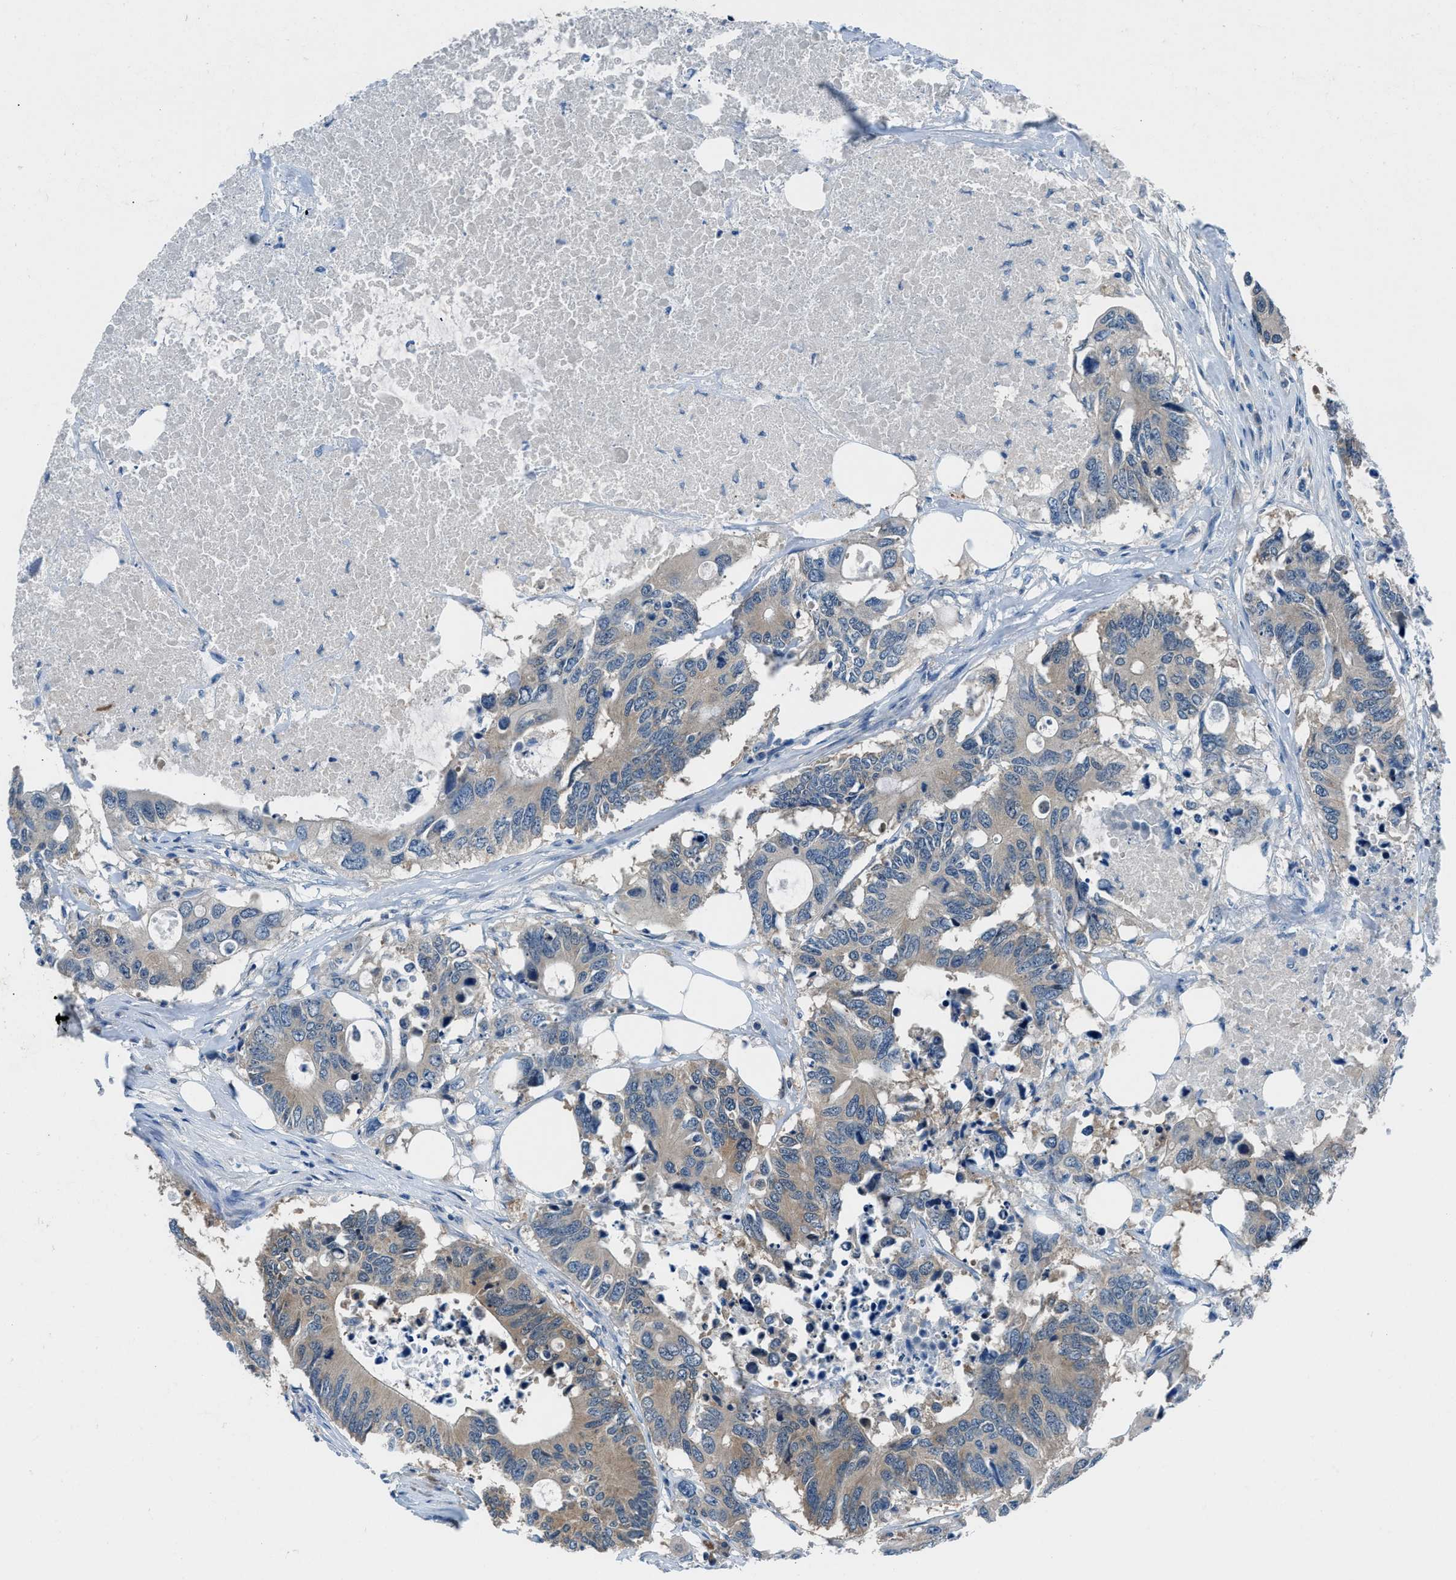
{"staining": {"intensity": "weak", "quantity": "25%-75%", "location": "cytoplasmic/membranous"}, "tissue": "colorectal cancer", "cell_type": "Tumor cells", "image_type": "cancer", "snomed": [{"axis": "morphology", "description": "Adenocarcinoma, NOS"}, {"axis": "topography", "description": "Colon"}], "caption": "There is low levels of weak cytoplasmic/membranous staining in tumor cells of adenocarcinoma (colorectal), as demonstrated by immunohistochemical staining (brown color).", "gene": "ACP1", "patient": {"sex": "male", "age": 71}}